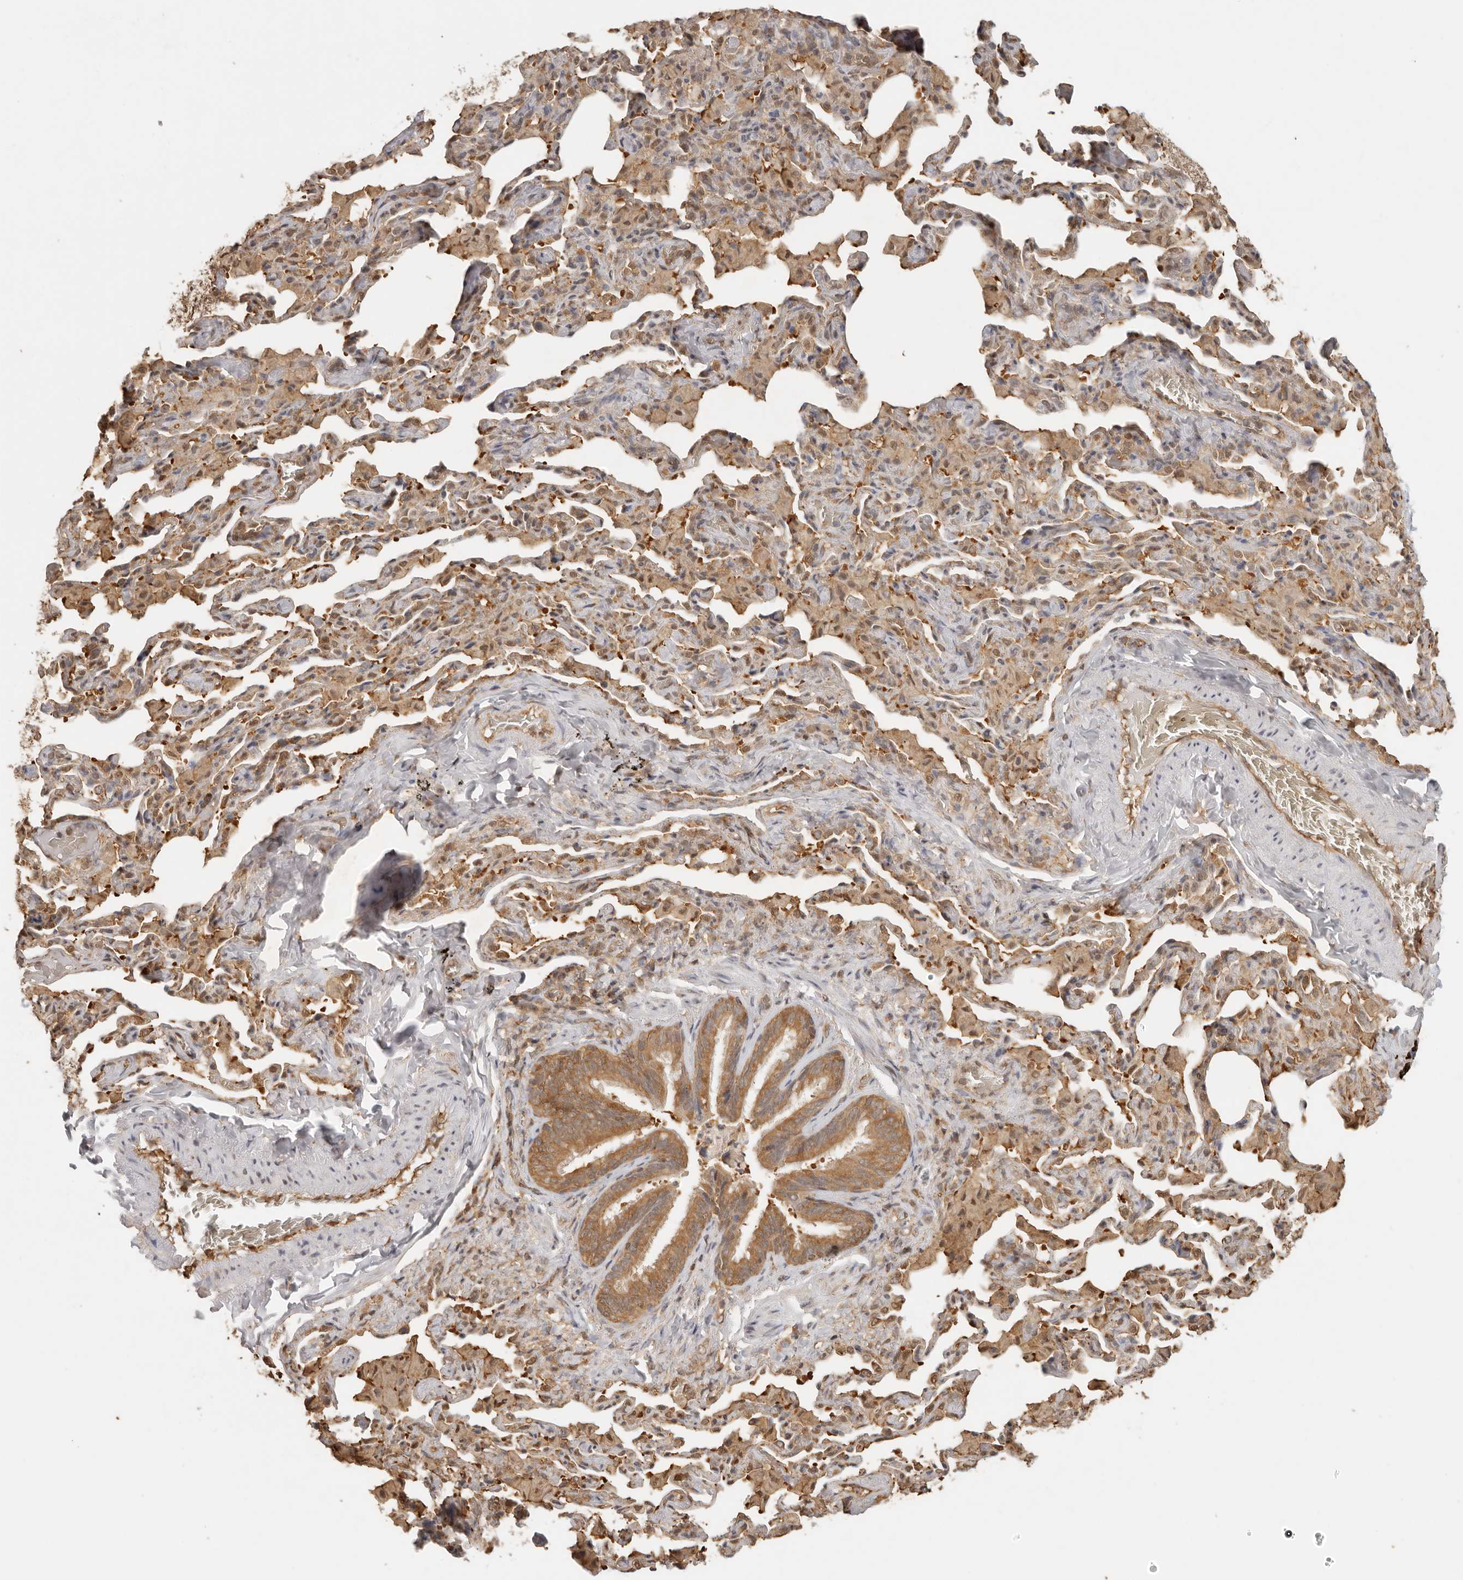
{"staining": {"intensity": "moderate", "quantity": ">75%", "location": "cytoplasmic/membranous,nuclear"}, "tissue": "bronchus", "cell_type": "Respiratory epithelial cells", "image_type": "normal", "snomed": [{"axis": "morphology", "description": "Normal tissue, NOS"}, {"axis": "morphology", "description": "Inflammation, NOS"}, {"axis": "topography", "description": "Lung"}], "caption": "High-magnification brightfield microscopy of unremarkable bronchus stained with DAB (brown) and counterstained with hematoxylin (blue). respiratory epithelial cells exhibit moderate cytoplasmic/membranous,nuclear staining is identified in about>75% of cells. Immunohistochemistry (ihc) stains the protein of interest in brown and the nuclei are stained blue.", "gene": "PSMA5", "patient": {"sex": "female", "age": 46}}